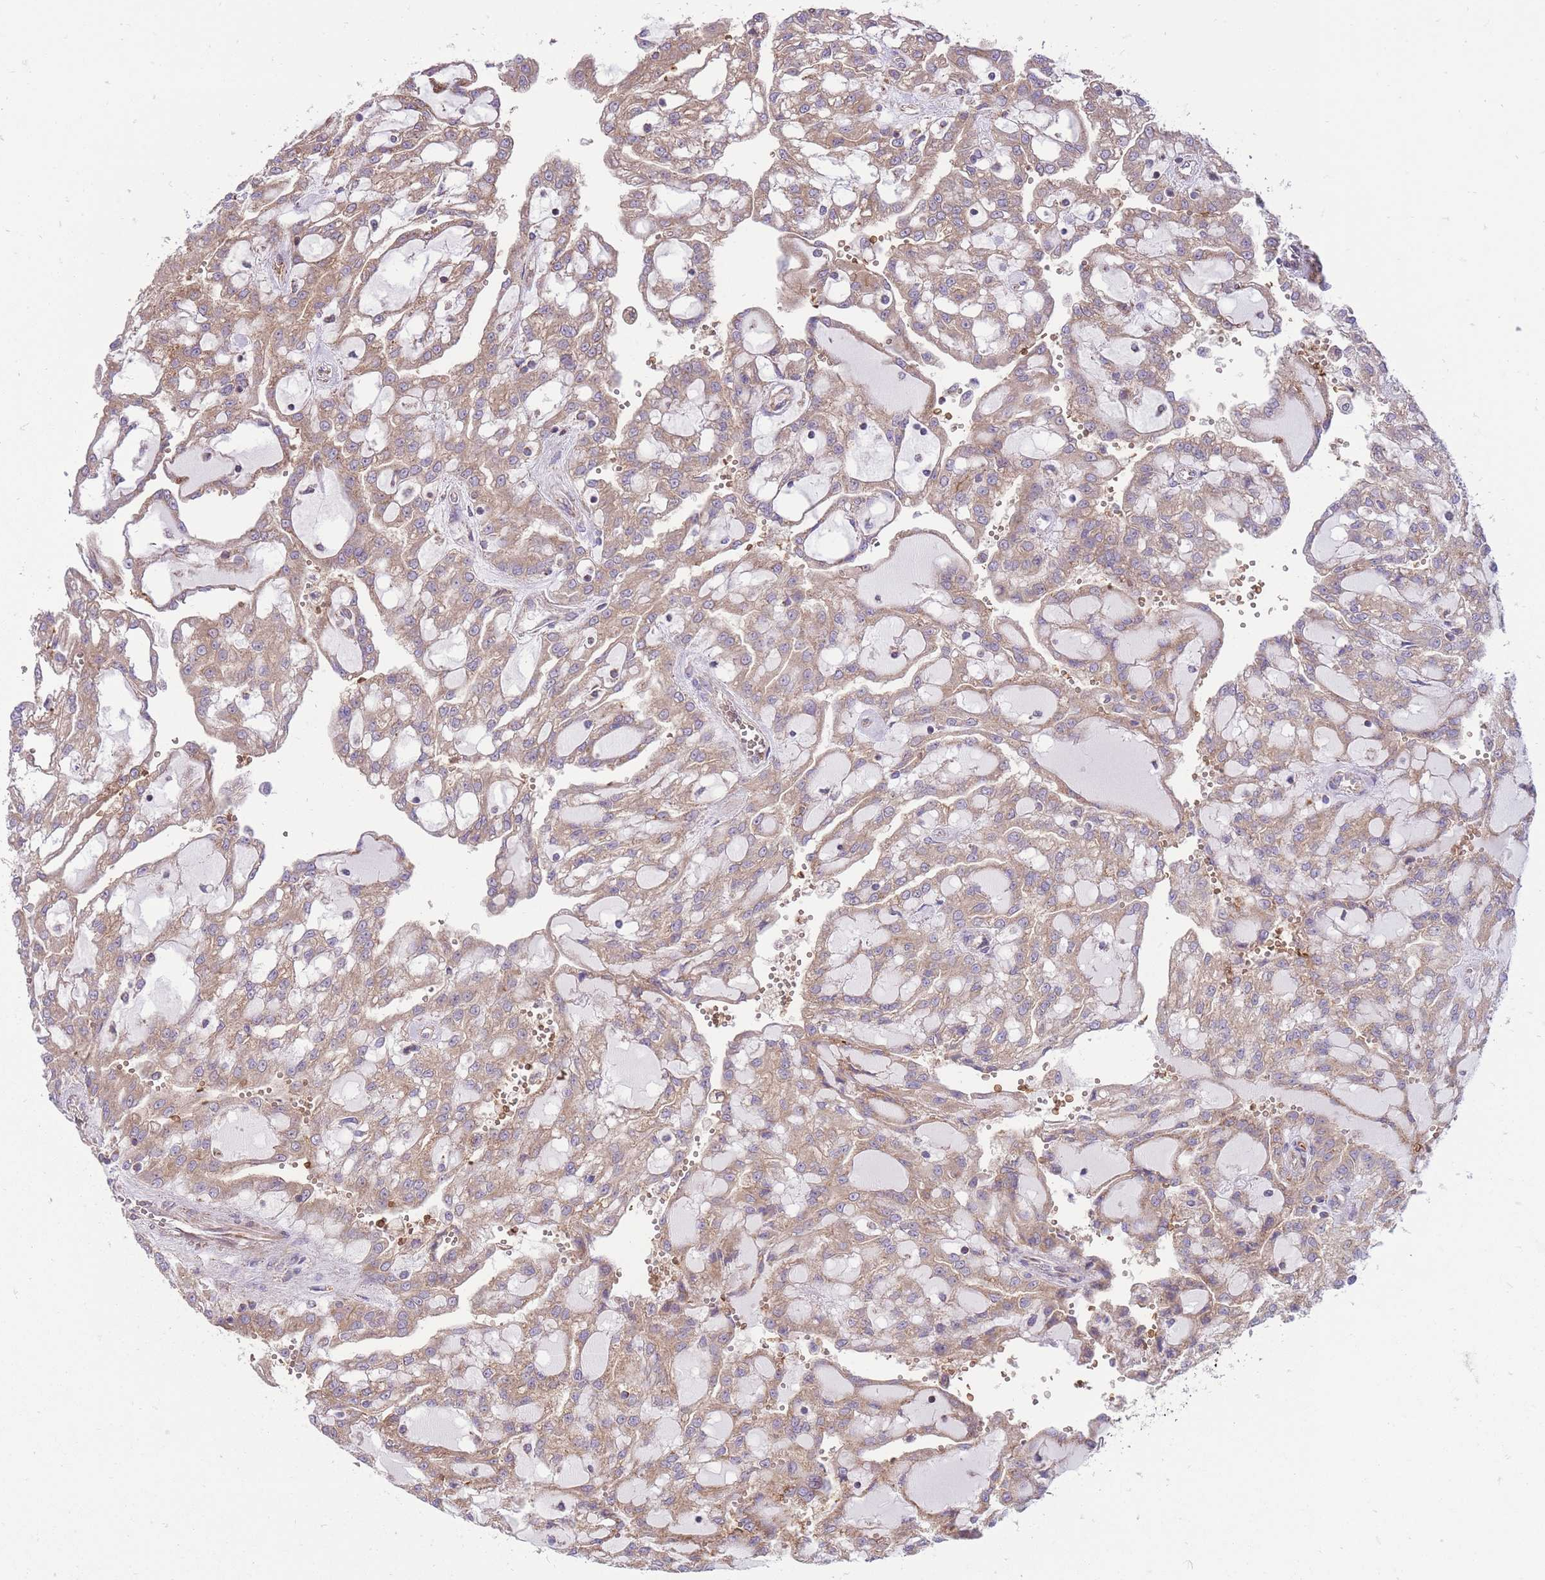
{"staining": {"intensity": "moderate", "quantity": ">75%", "location": "cytoplasmic/membranous"}, "tissue": "renal cancer", "cell_type": "Tumor cells", "image_type": "cancer", "snomed": [{"axis": "morphology", "description": "Adenocarcinoma, NOS"}, {"axis": "topography", "description": "Kidney"}], "caption": "A photomicrograph showing moderate cytoplasmic/membranous staining in approximately >75% of tumor cells in renal adenocarcinoma, as visualized by brown immunohistochemical staining.", "gene": "ANKRD10", "patient": {"sex": "male", "age": 63}}